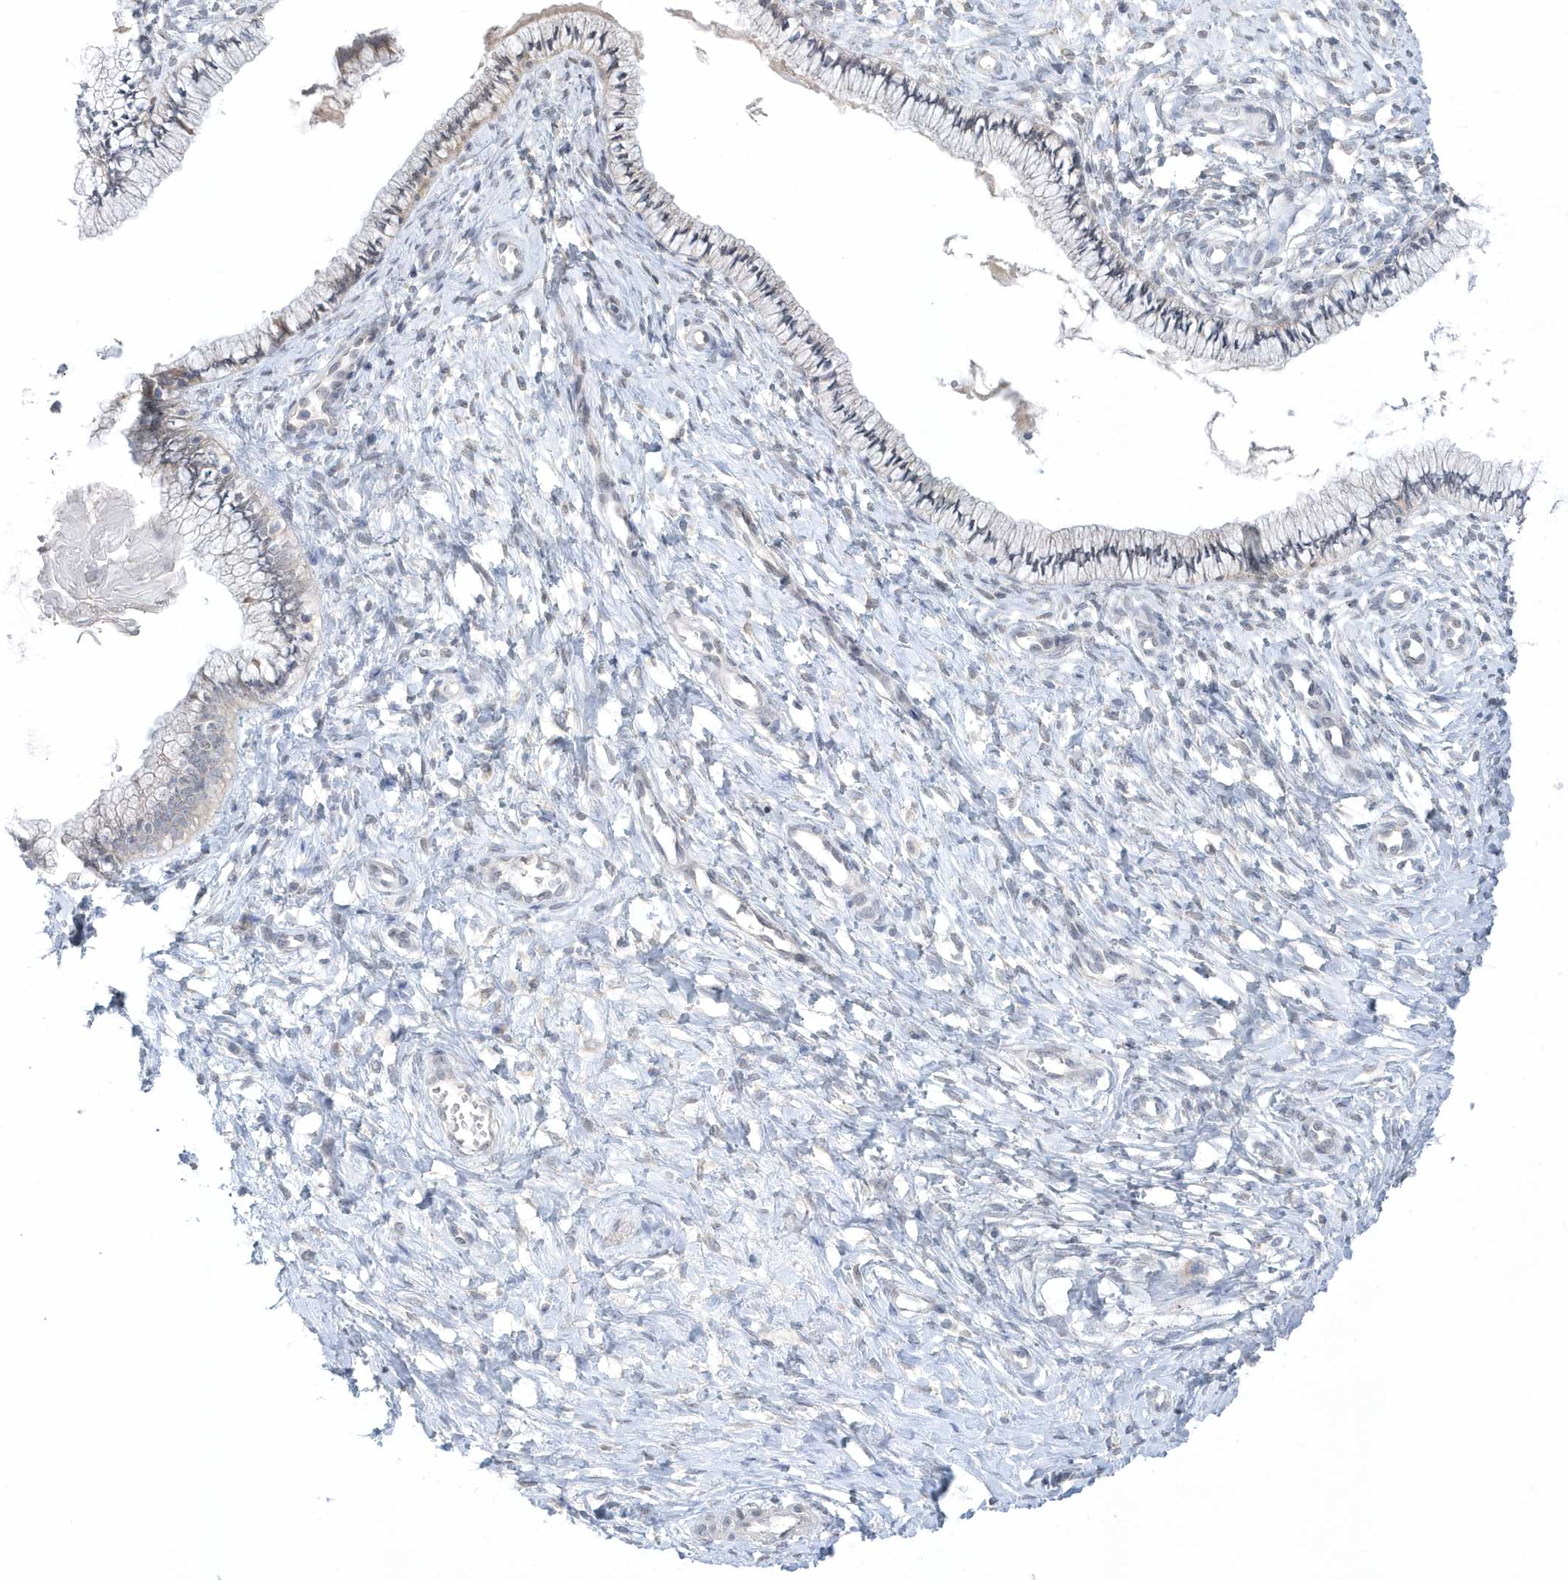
{"staining": {"intensity": "moderate", "quantity": "<25%", "location": "cytoplasmic/membranous"}, "tissue": "cervix", "cell_type": "Glandular cells", "image_type": "normal", "snomed": [{"axis": "morphology", "description": "Normal tissue, NOS"}, {"axis": "topography", "description": "Cervix"}], "caption": "Moderate cytoplasmic/membranous expression is appreciated in approximately <25% of glandular cells in unremarkable cervix. (DAB IHC, brown staining for protein, blue staining for nuclei).", "gene": "ZC3H12D", "patient": {"sex": "female", "age": 36}}